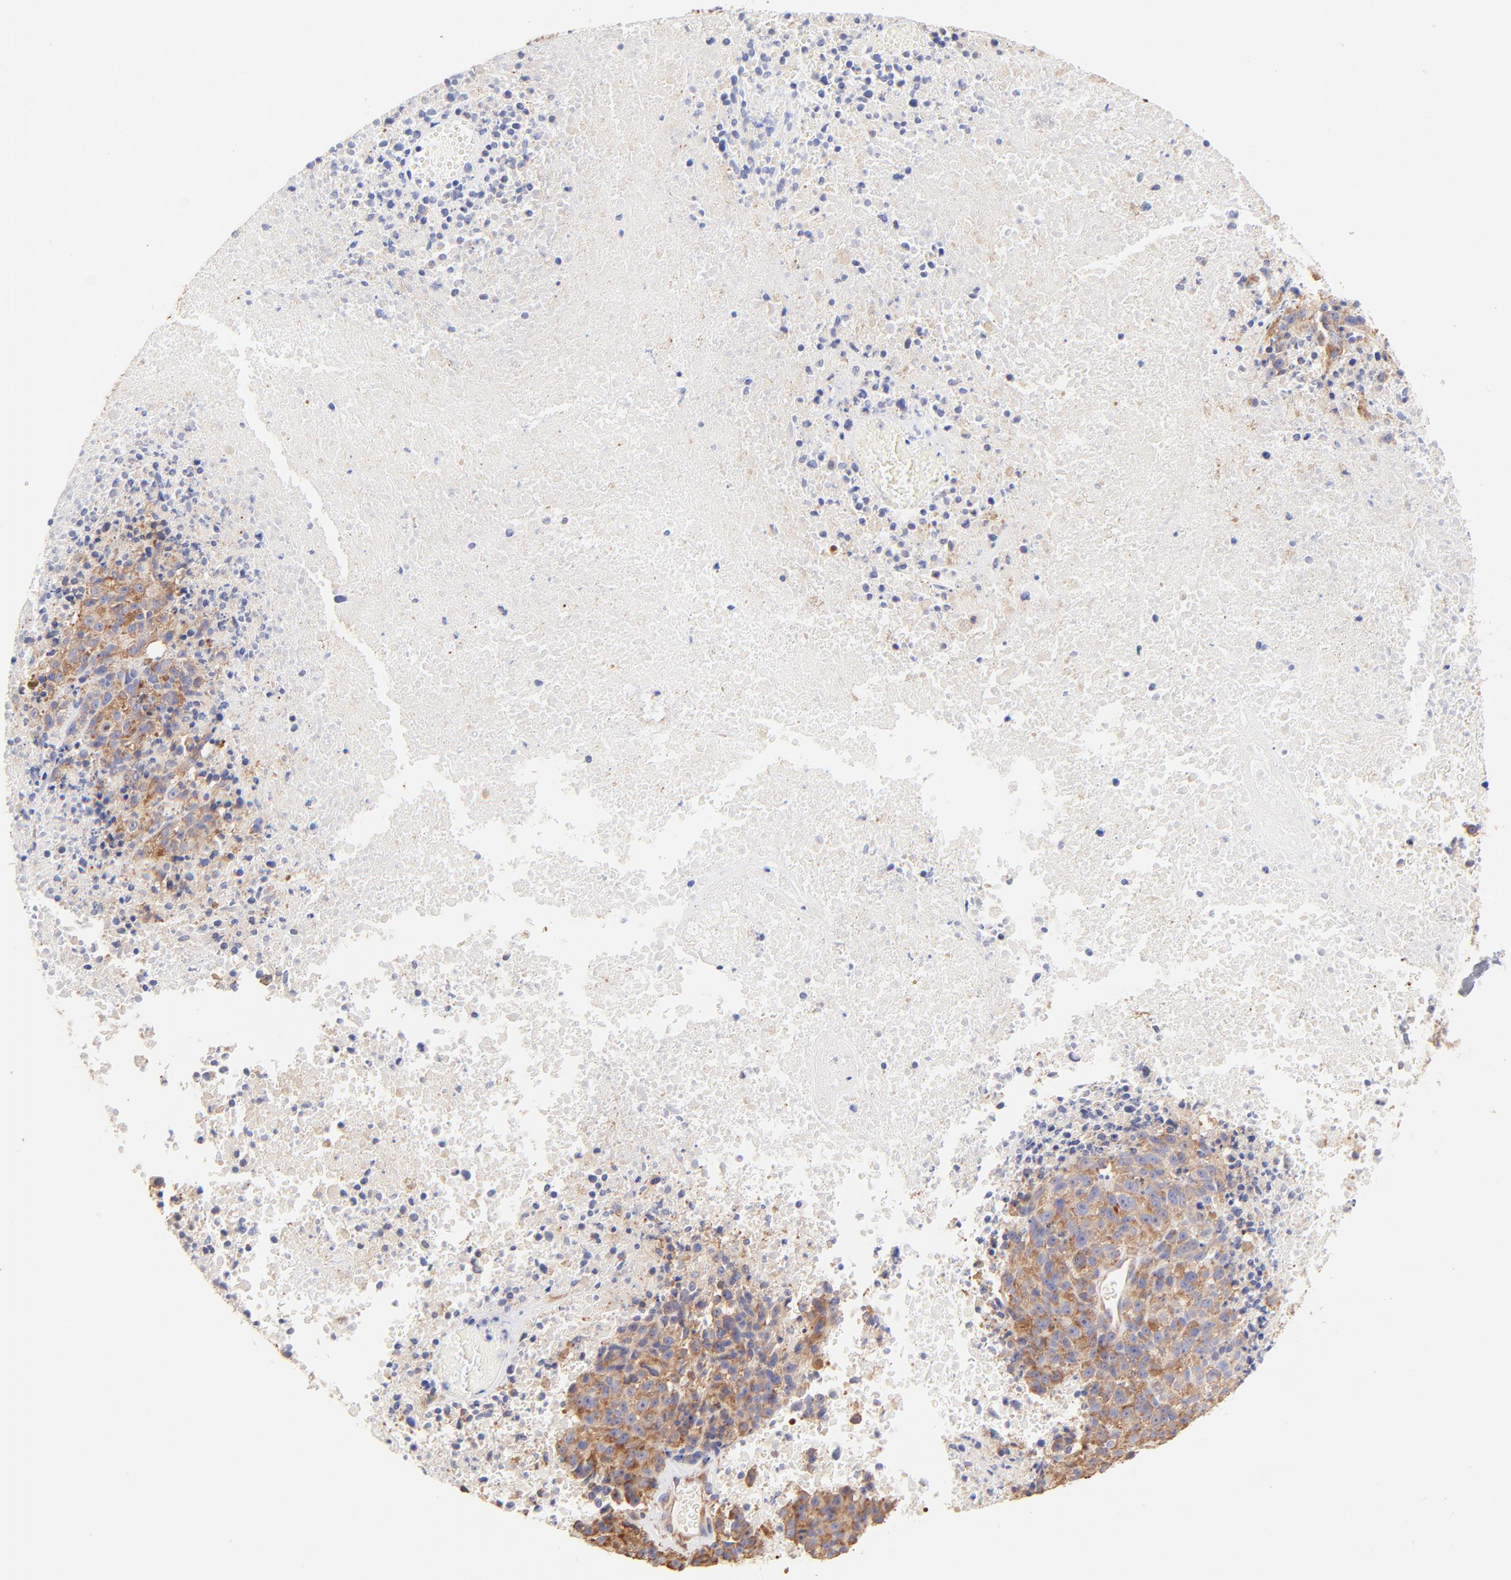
{"staining": {"intensity": "moderate", "quantity": ">75%", "location": "cytoplasmic/membranous"}, "tissue": "melanoma", "cell_type": "Tumor cells", "image_type": "cancer", "snomed": [{"axis": "morphology", "description": "Malignant melanoma, Metastatic site"}, {"axis": "topography", "description": "Cerebral cortex"}], "caption": "Immunohistochemical staining of human melanoma displays medium levels of moderate cytoplasmic/membranous expression in about >75% of tumor cells.", "gene": "RPL30", "patient": {"sex": "female", "age": 52}}